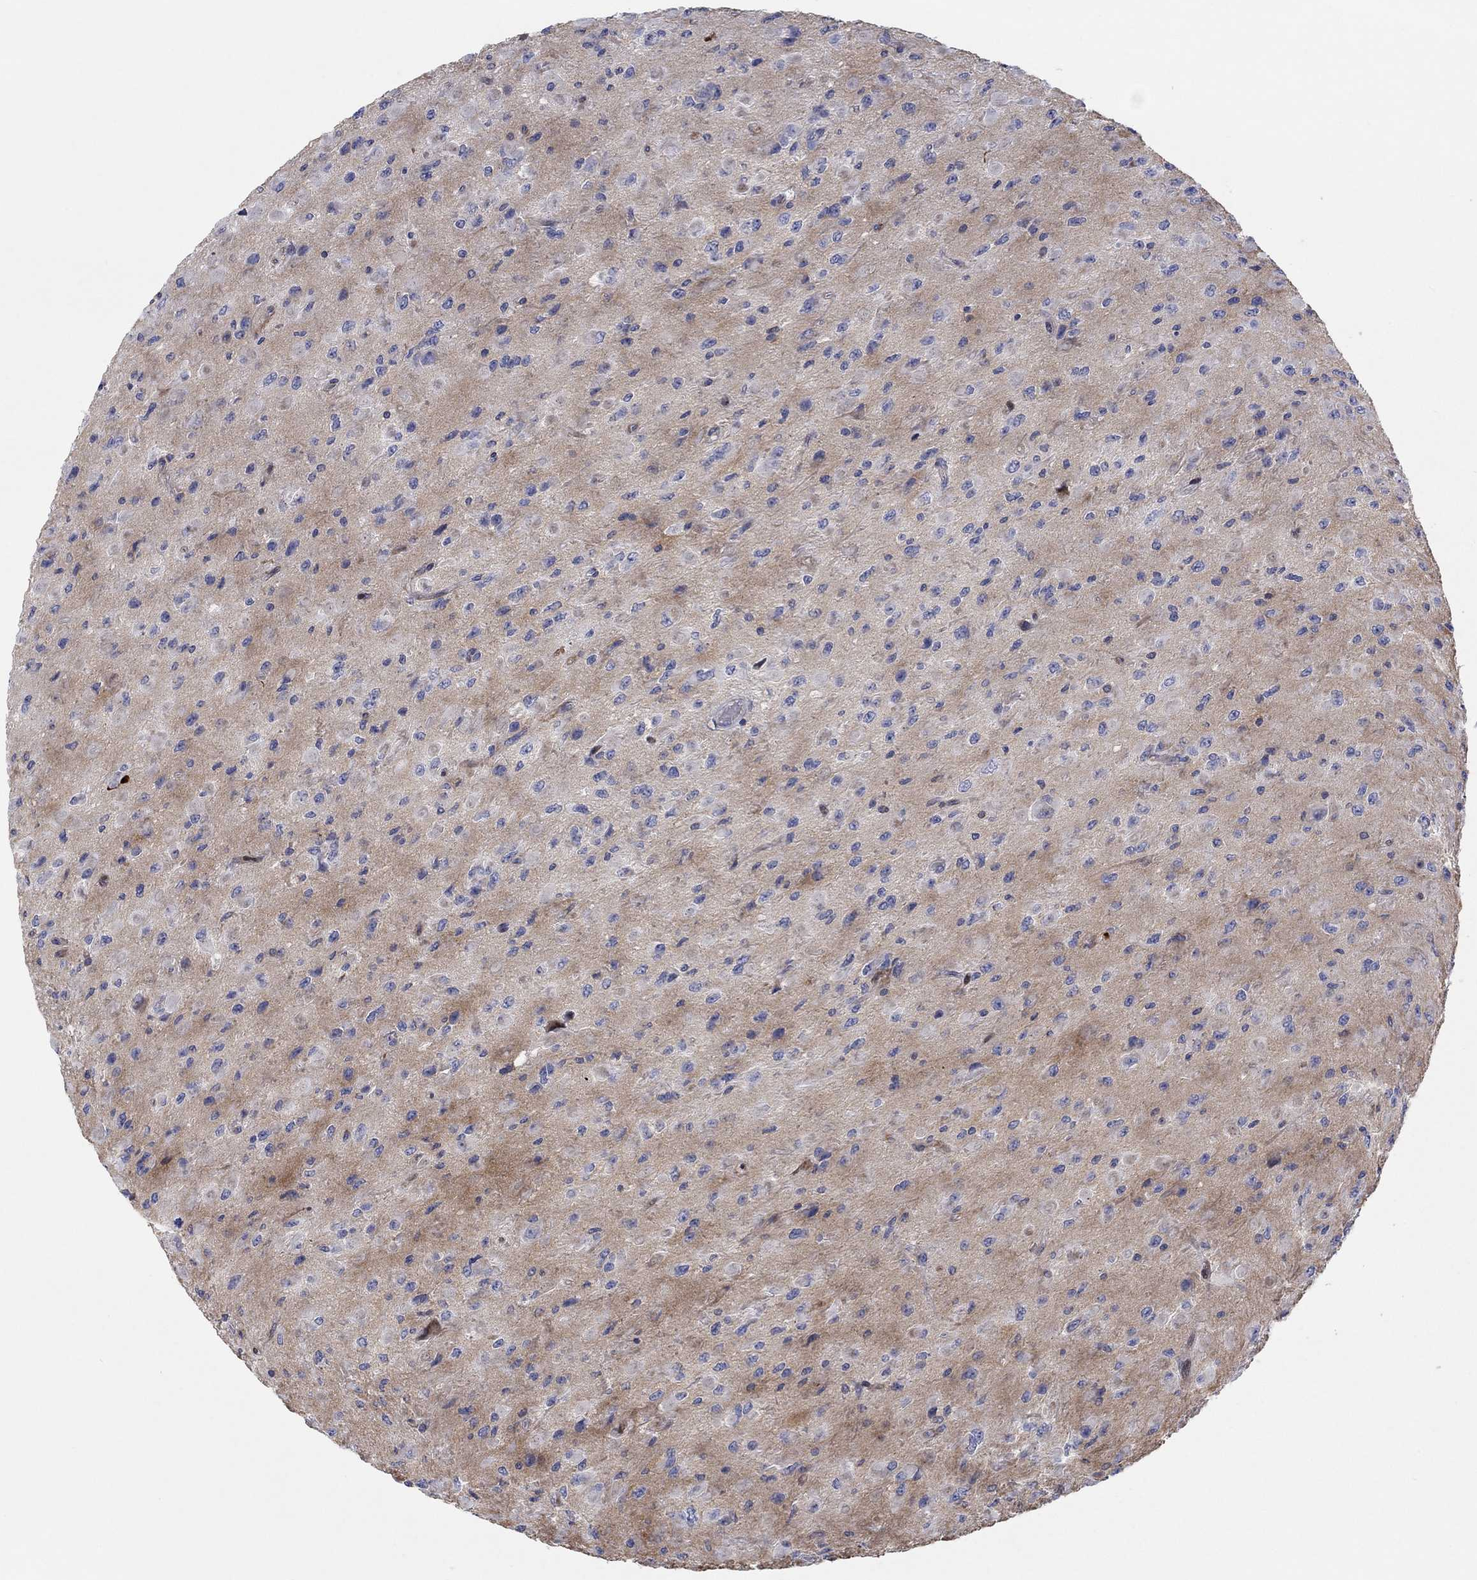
{"staining": {"intensity": "negative", "quantity": "none", "location": "none"}, "tissue": "glioma", "cell_type": "Tumor cells", "image_type": "cancer", "snomed": [{"axis": "morphology", "description": "Glioma, malignant, High grade"}, {"axis": "topography", "description": "Cerebral cortex"}], "caption": "The histopathology image reveals no significant expression in tumor cells of glioma. The staining was performed using DAB to visualize the protein expression in brown, while the nuclei were stained in blue with hematoxylin (Magnification: 20x).", "gene": "ARHGAP36", "patient": {"sex": "male", "age": 35}}